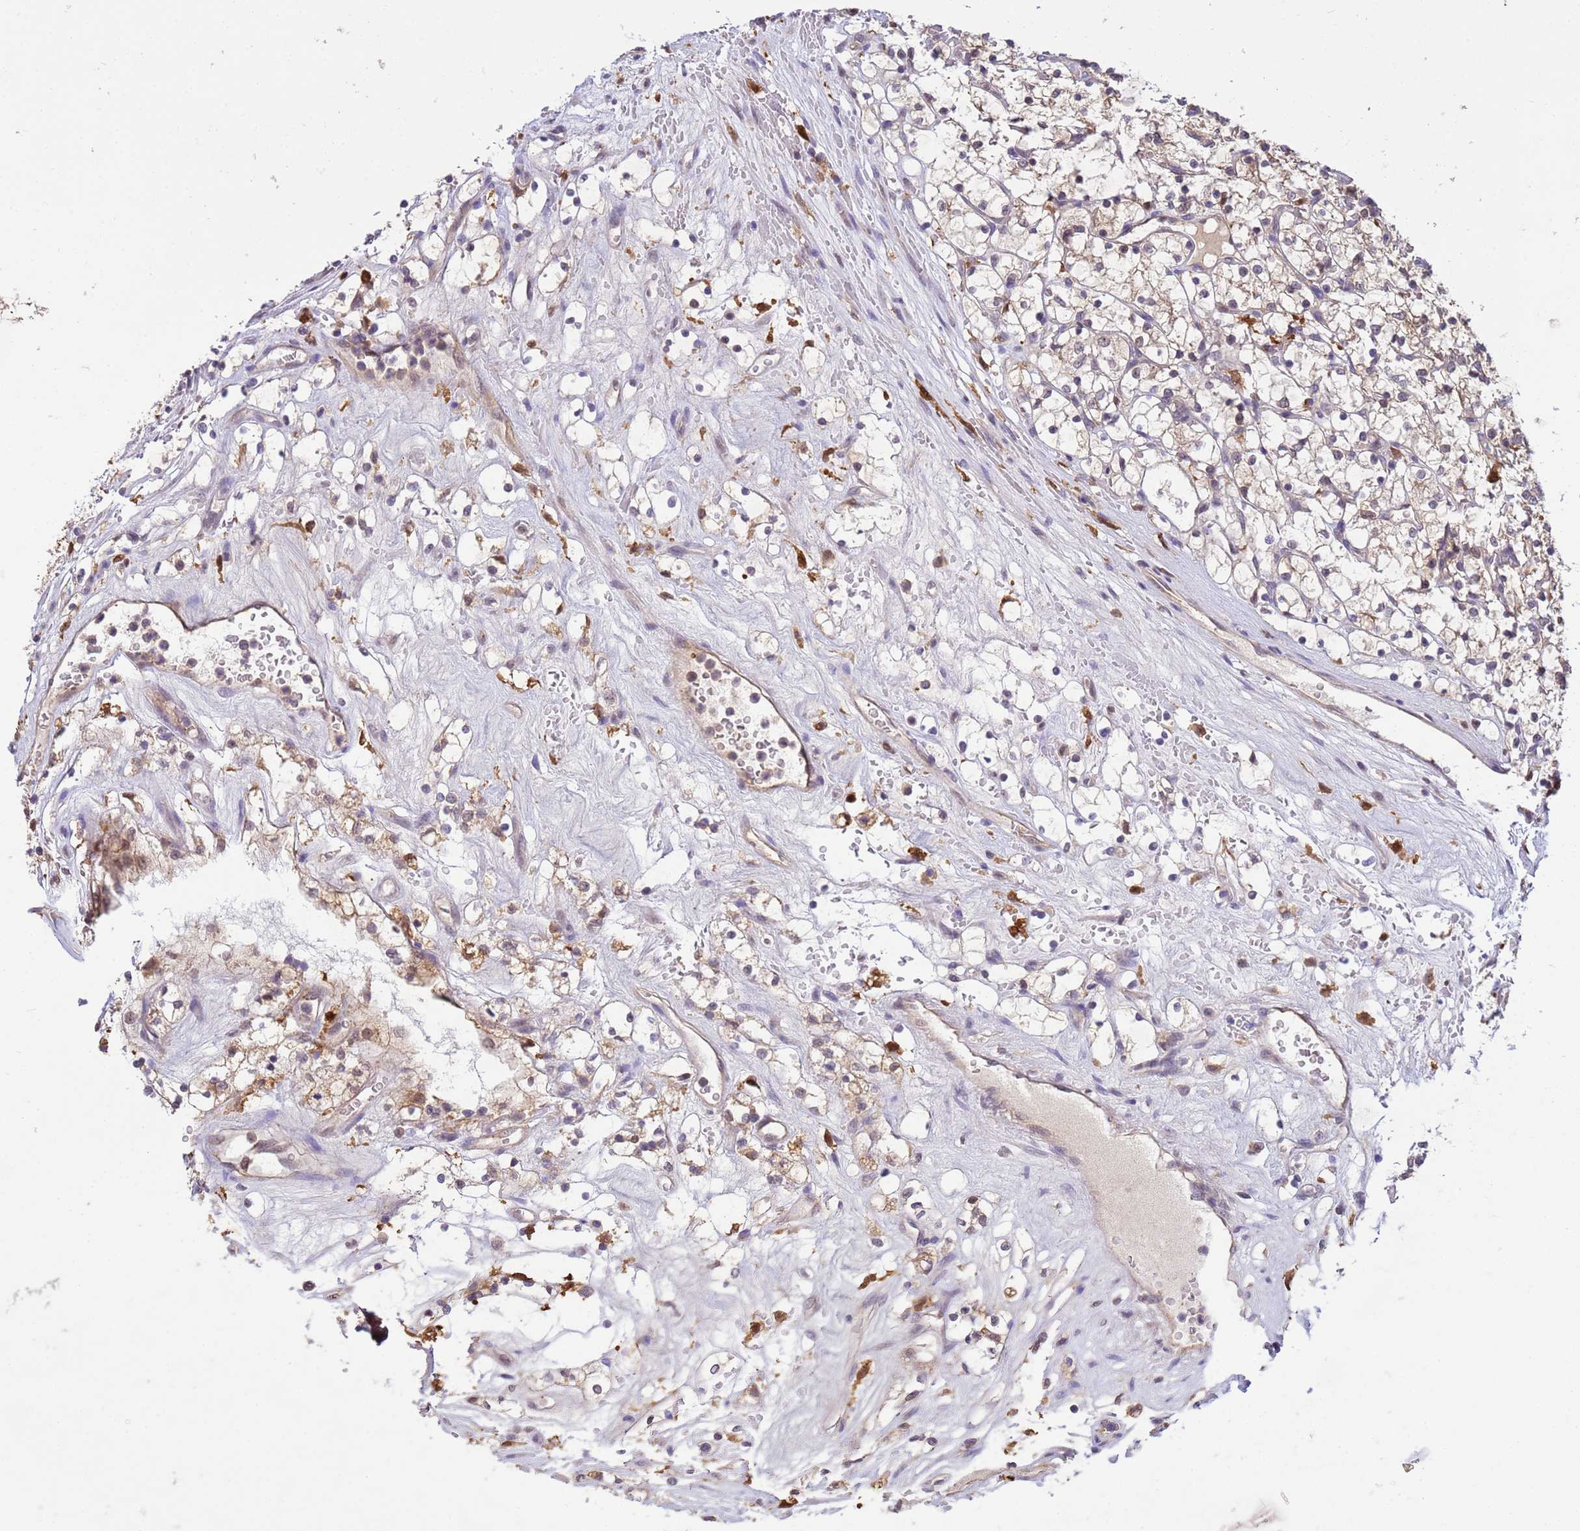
{"staining": {"intensity": "negative", "quantity": "none", "location": "none"}, "tissue": "renal cancer", "cell_type": "Tumor cells", "image_type": "cancer", "snomed": [{"axis": "morphology", "description": "Adenocarcinoma, NOS"}, {"axis": "topography", "description": "Kidney"}], "caption": "High power microscopy histopathology image of an immunohistochemistry (IHC) photomicrograph of renal cancer, revealing no significant expression in tumor cells.", "gene": "NPEPPS", "patient": {"sex": "female", "age": 69}}